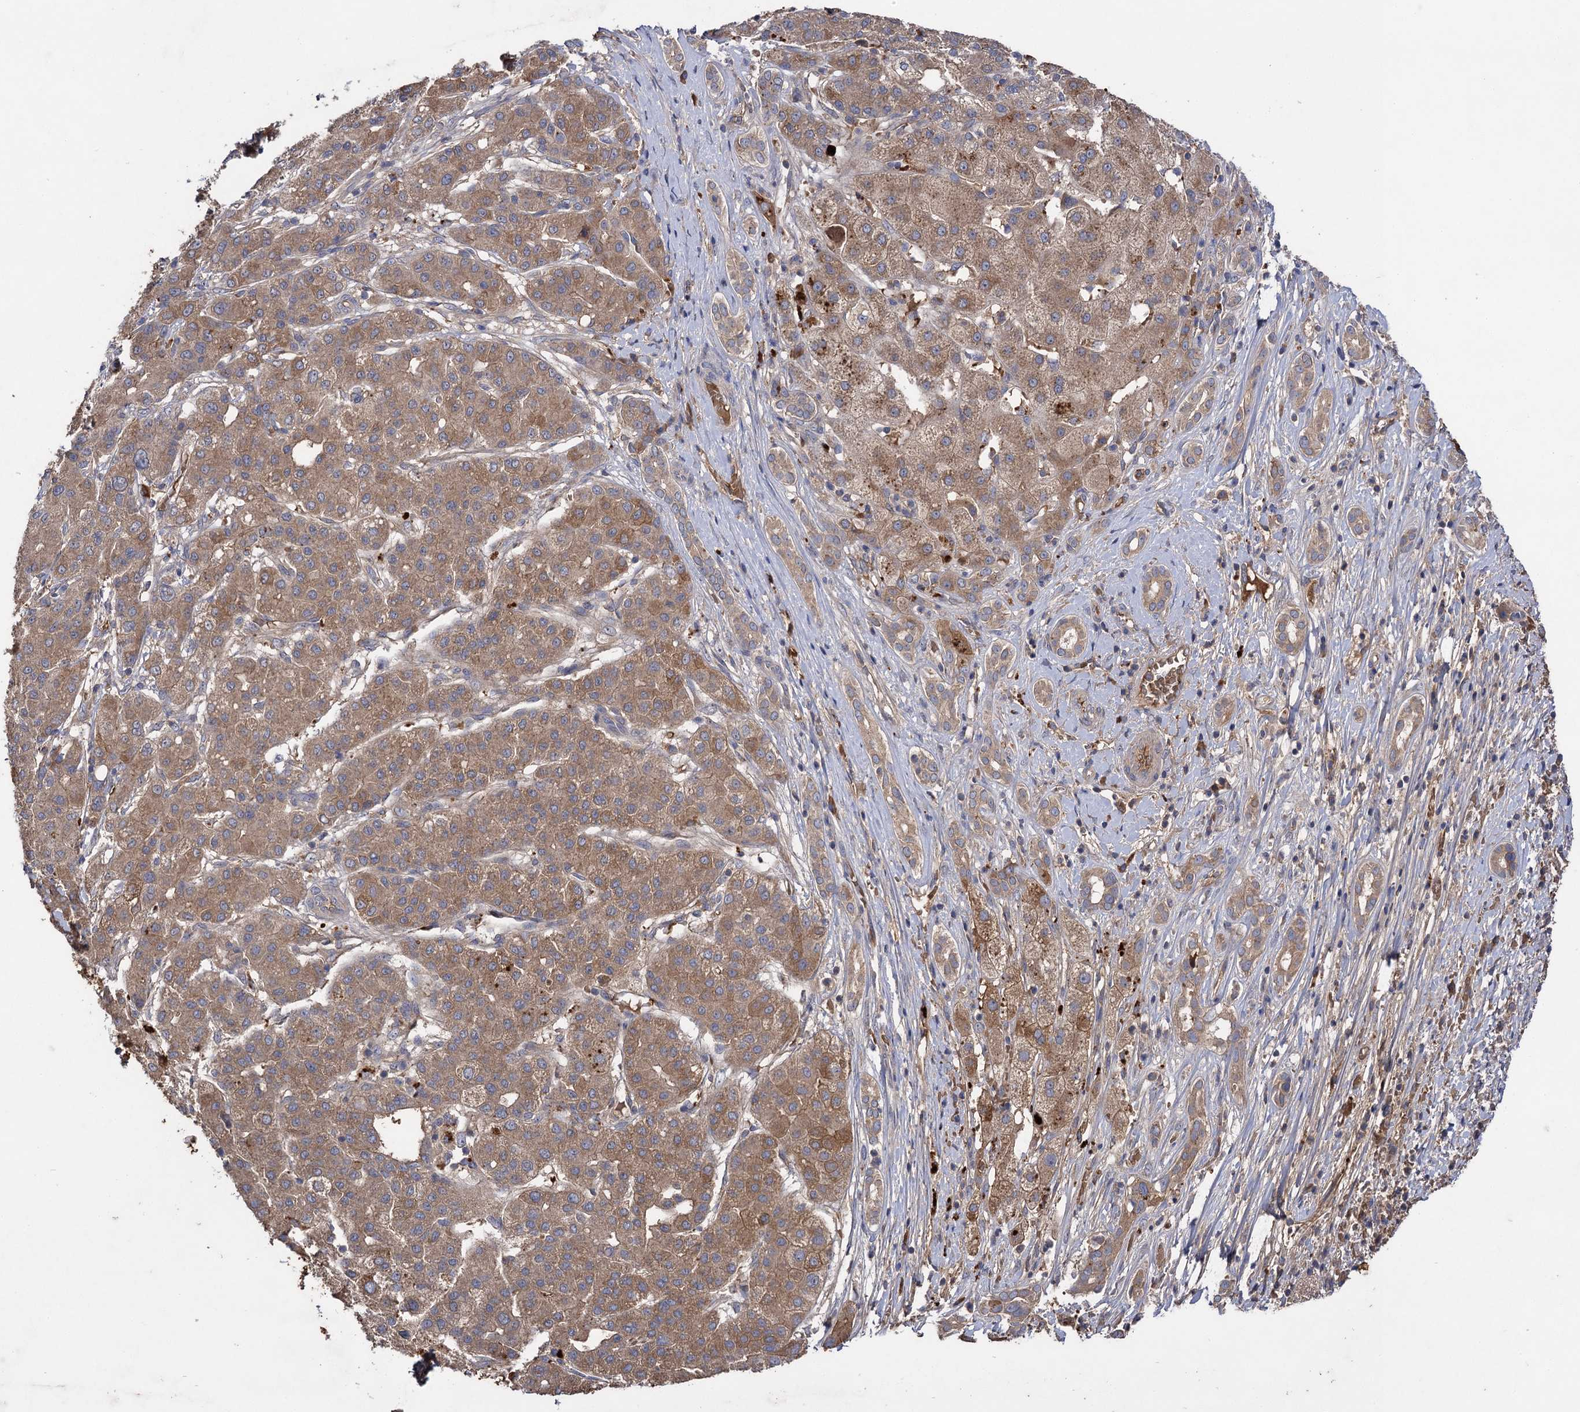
{"staining": {"intensity": "moderate", "quantity": ">75%", "location": "cytoplasmic/membranous"}, "tissue": "liver cancer", "cell_type": "Tumor cells", "image_type": "cancer", "snomed": [{"axis": "morphology", "description": "Carcinoma, Hepatocellular, NOS"}, {"axis": "topography", "description": "Liver"}], "caption": "Immunohistochemical staining of human liver hepatocellular carcinoma reveals medium levels of moderate cytoplasmic/membranous protein positivity in about >75% of tumor cells.", "gene": "USP50", "patient": {"sex": "male", "age": 65}}